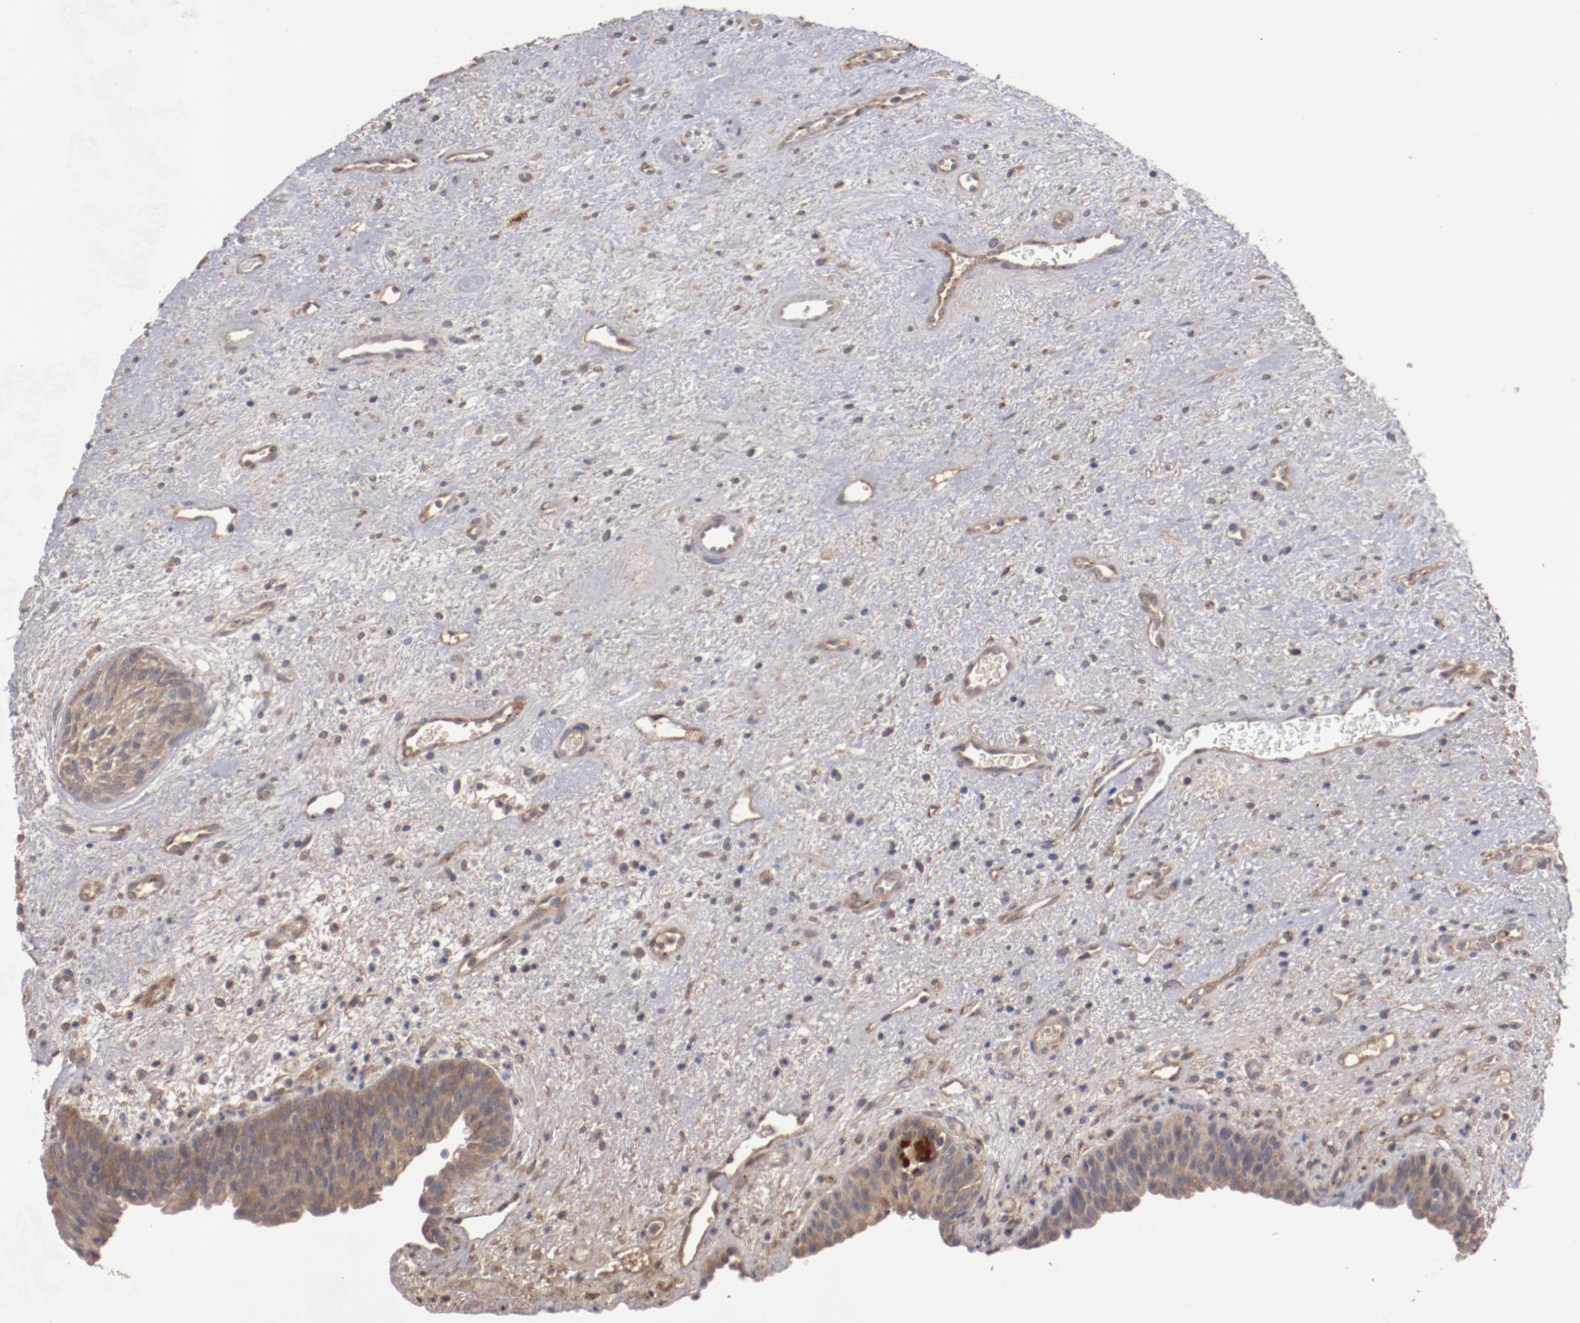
{"staining": {"intensity": "moderate", "quantity": ">75%", "location": "cytoplasmic/membranous"}, "tissue": "urinary bladder", "cell_type": "Urothelial cells", "image_type": "normal", "snomed": [{"axis": "morphology", "description": "Normal tissue, NOS"}, {"axis": "topography", "description": "Urinary bladder"}], "caption": "Immunohistochemistry (IHC) (DAB) staining of benign urinary bladder displays moderate cytoplasmic/membranous protein positivity in about >75% of urothelial cells. (brown staining indicates protein expression, while blue staining denotes nuclei).", "gene": "DIPK2B", "patient": {"sex": "male", "age": 48}}